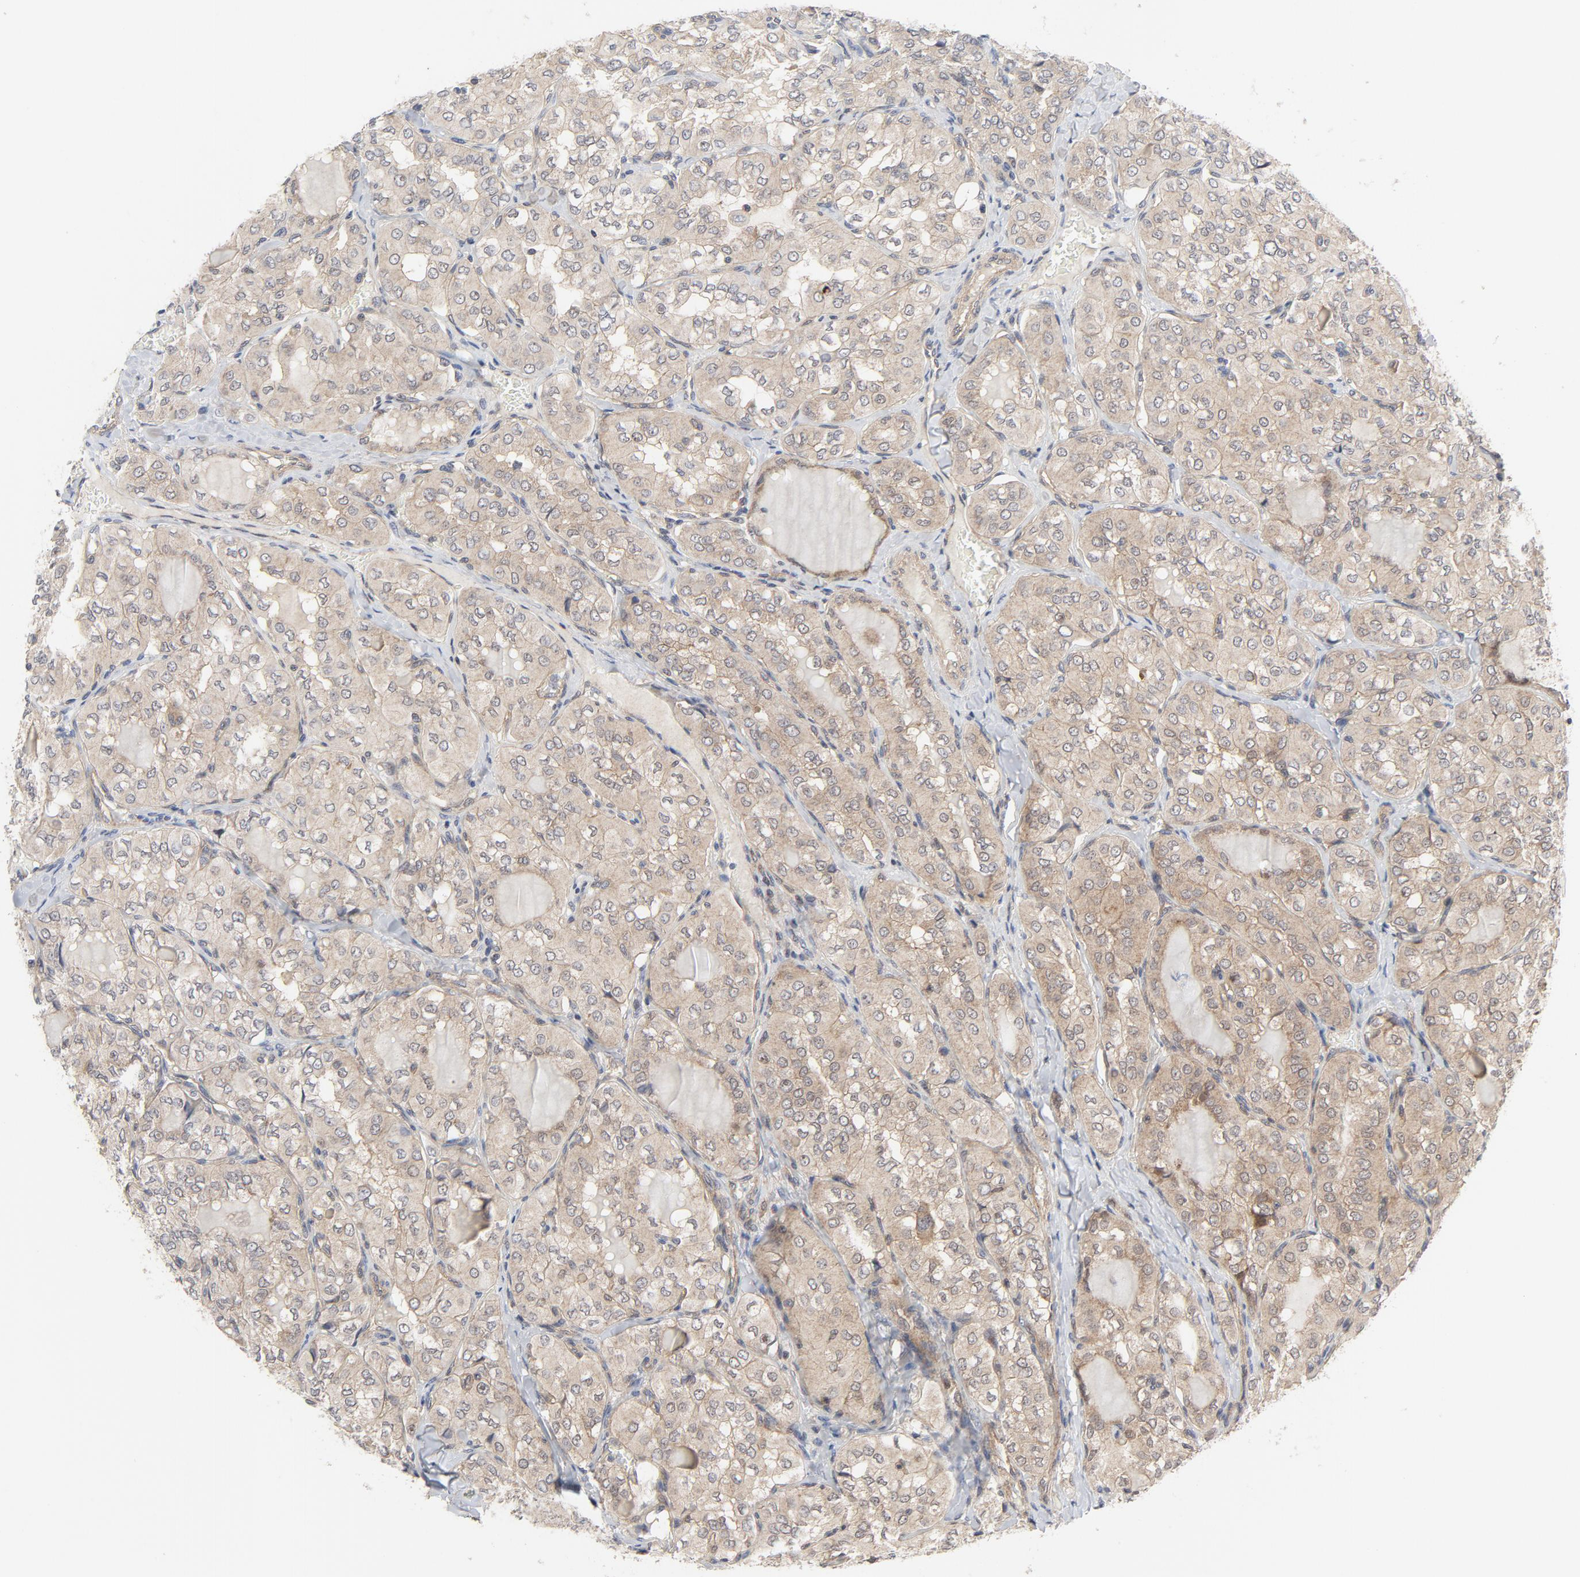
{"staining": {"intensity": "weak", "quantity": ">75%", "location": "cytoplasmic/membranous"}, "tissue": "thyroid cancer", "cell_type": "Tumor cells", "image_type": "cancer", "snomed": [{"axis": "morphology", "description": "Papillary adenocarcinoma, NOS"}, {"axis": "topography", "description": "Thyroid gland"}], "caption": "Immunohistochemistry (IHC) of thyroid papillary adenocarcinoma demonstrates low levels of weak cytoplasmic/membranous staining in about >75% of tumor cells.", "gene": "MAP2K7", "patient": {"sex": "male", "age": 20}}